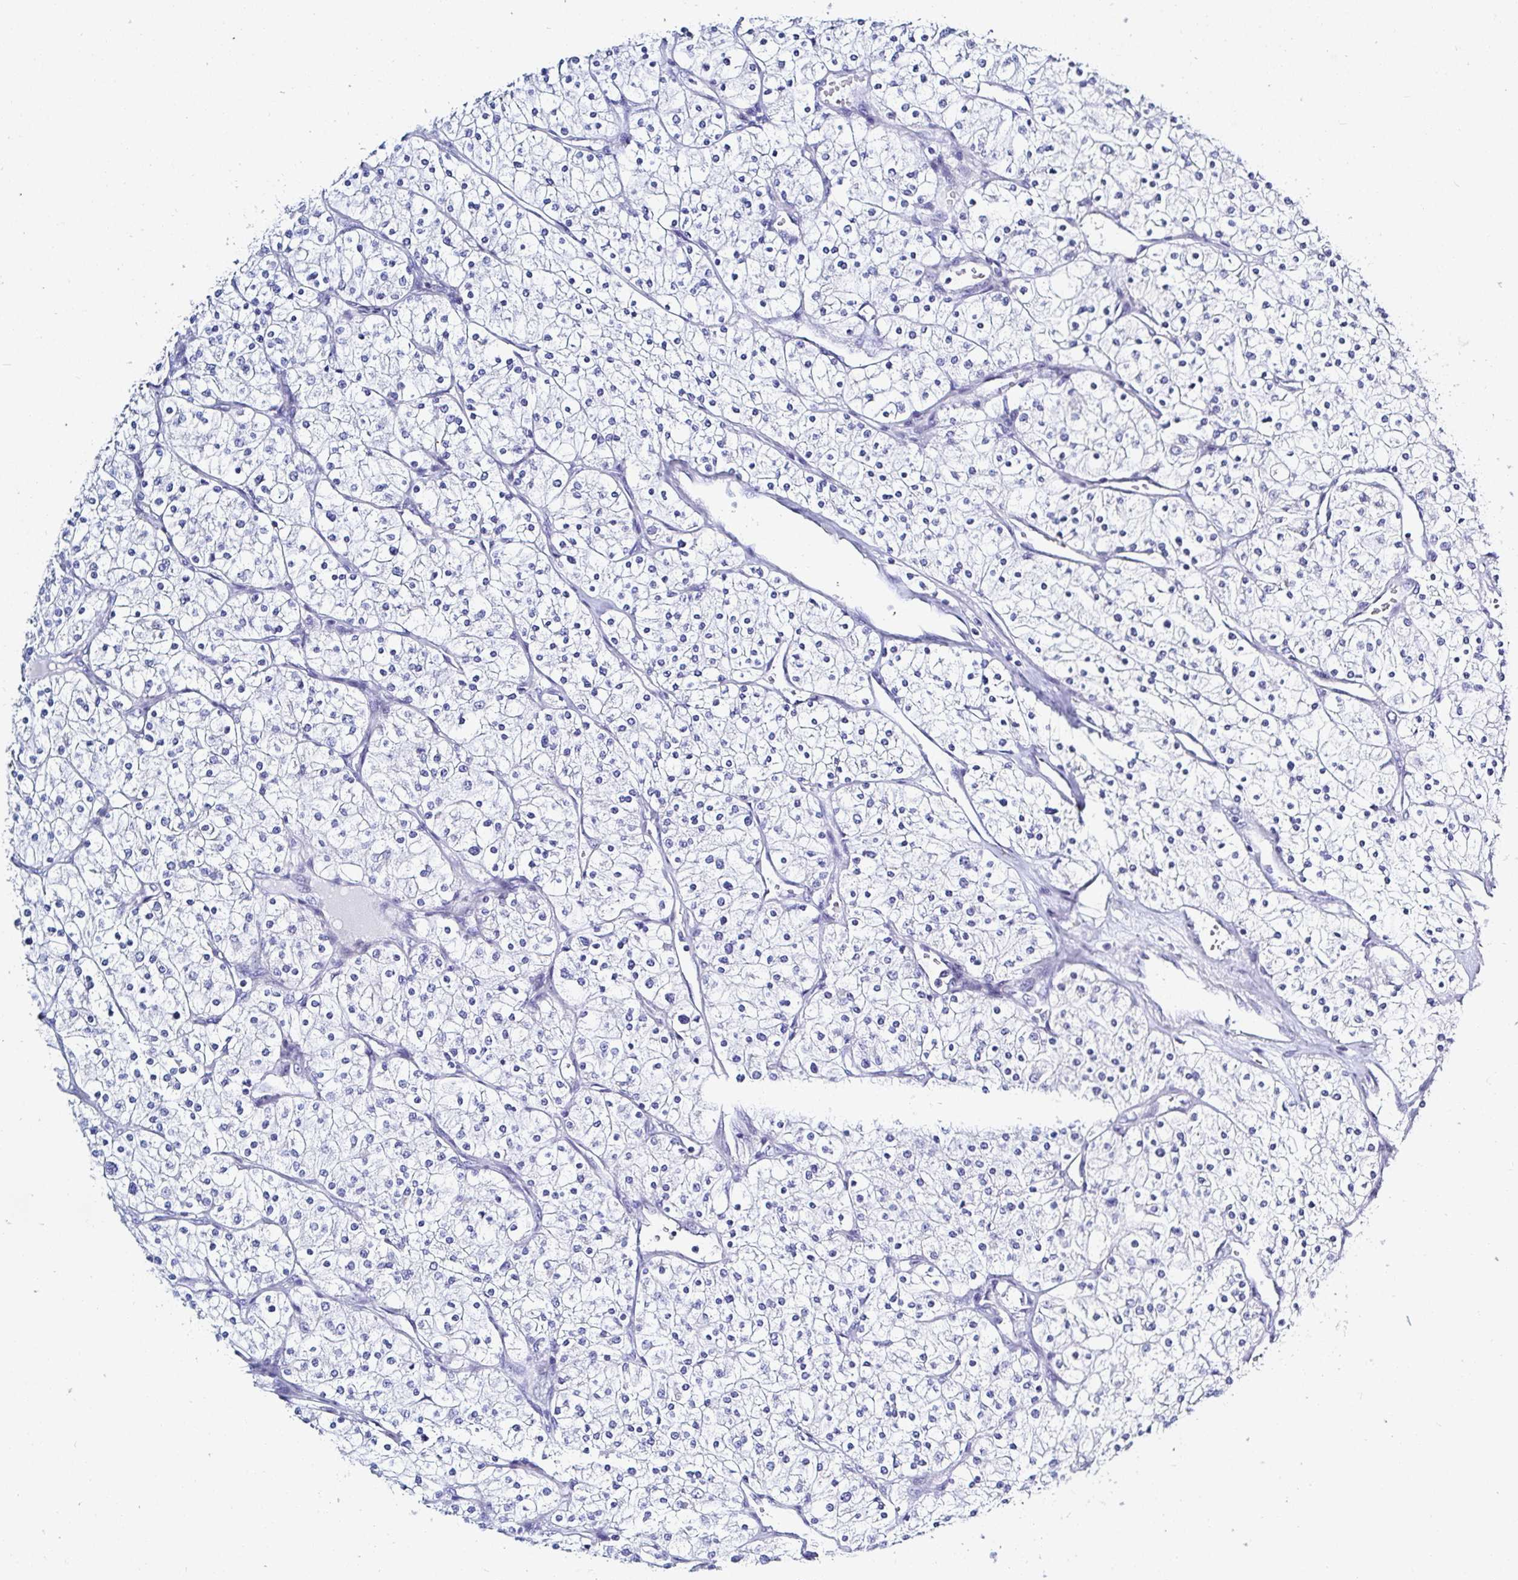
{"staining": {"intensity": "negative", "quantity": "none", "location": "none"}, "tissue": "renal cancer", "cell_type": "Tumor cells", "image_type": "cancer", "snomed": [{"axis": "morphology", "description": "Adenocarcinoma, NOS"}, {"axis": "topography", "description": "Kidney"}], "caption": "DAB immunohistochemical staining of human adenocarcinoma (renal) exhibits no significant expression in tumor cells. The staining was performed using DAB to visualize the protein expression in brown, while the nuclei were stained in blue with hematoxylin (Magnification: 20x).", "gene": "OR10K1", "patient": {"sex": "male", "age": 80}}